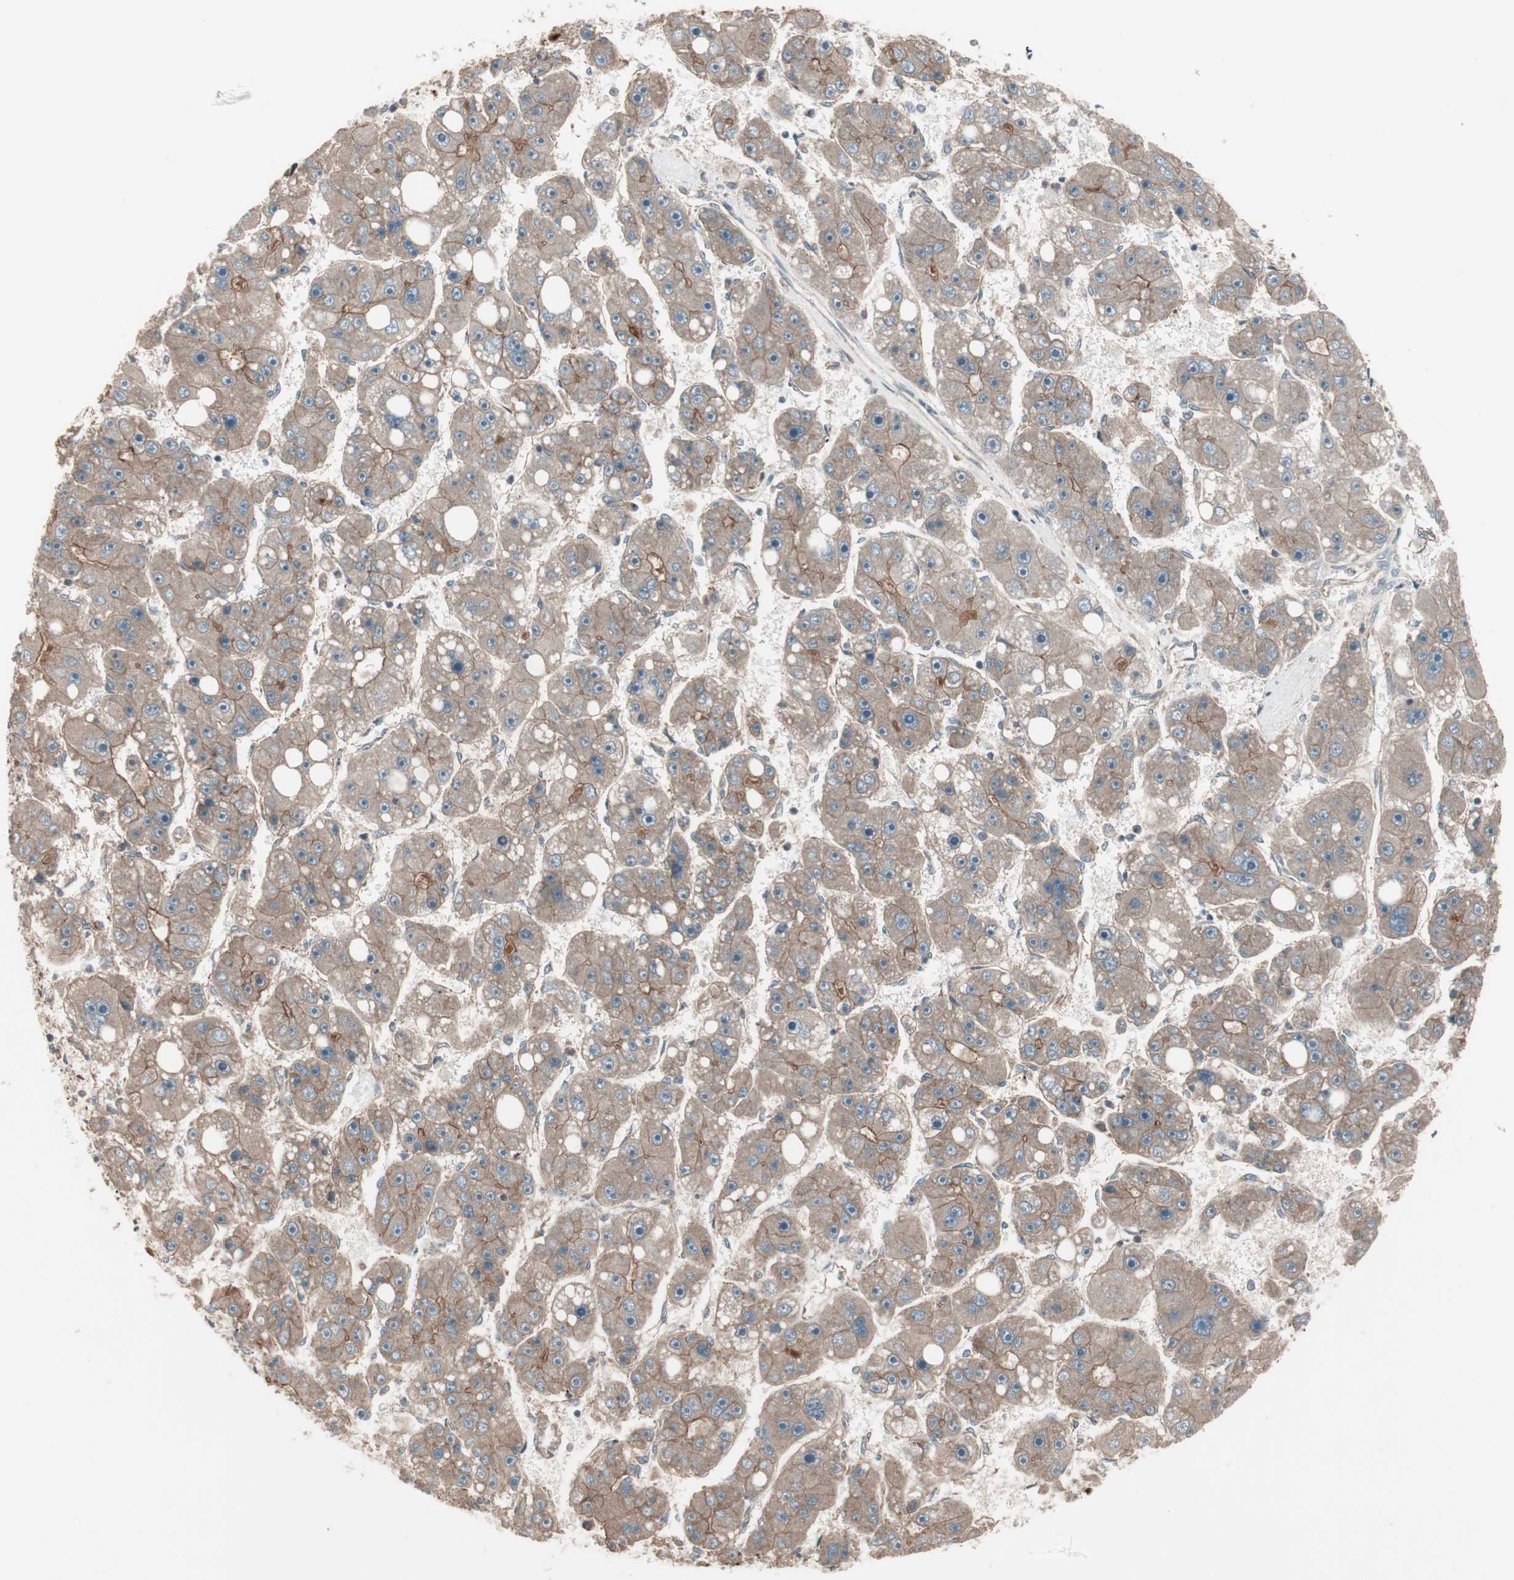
{"staining": {"intensity": "moderate", "quantity": ">75%", "location": "cytoplasmic/membranous"}, "tissue": "liver cancer", "cell_type": "Tumor cells", "image_type": "cancer", "snomed": [{"axis": "morphology", "description": "Carcinoma, Hepatocellular, NOS"}, {"axis": "topography", "description": "Liver"}], "caption": "Brown immunohistochemical staining in human liver cancer (hepatocellular carcinoma) displays moderate cytoplasmic/membranous expression in about >75% of tumor cells. The protein of interest is shown in brown color, while the nuclei are stained blue.", "gene": "TFPI", "patient": {"sex": "female", "age": 61}}